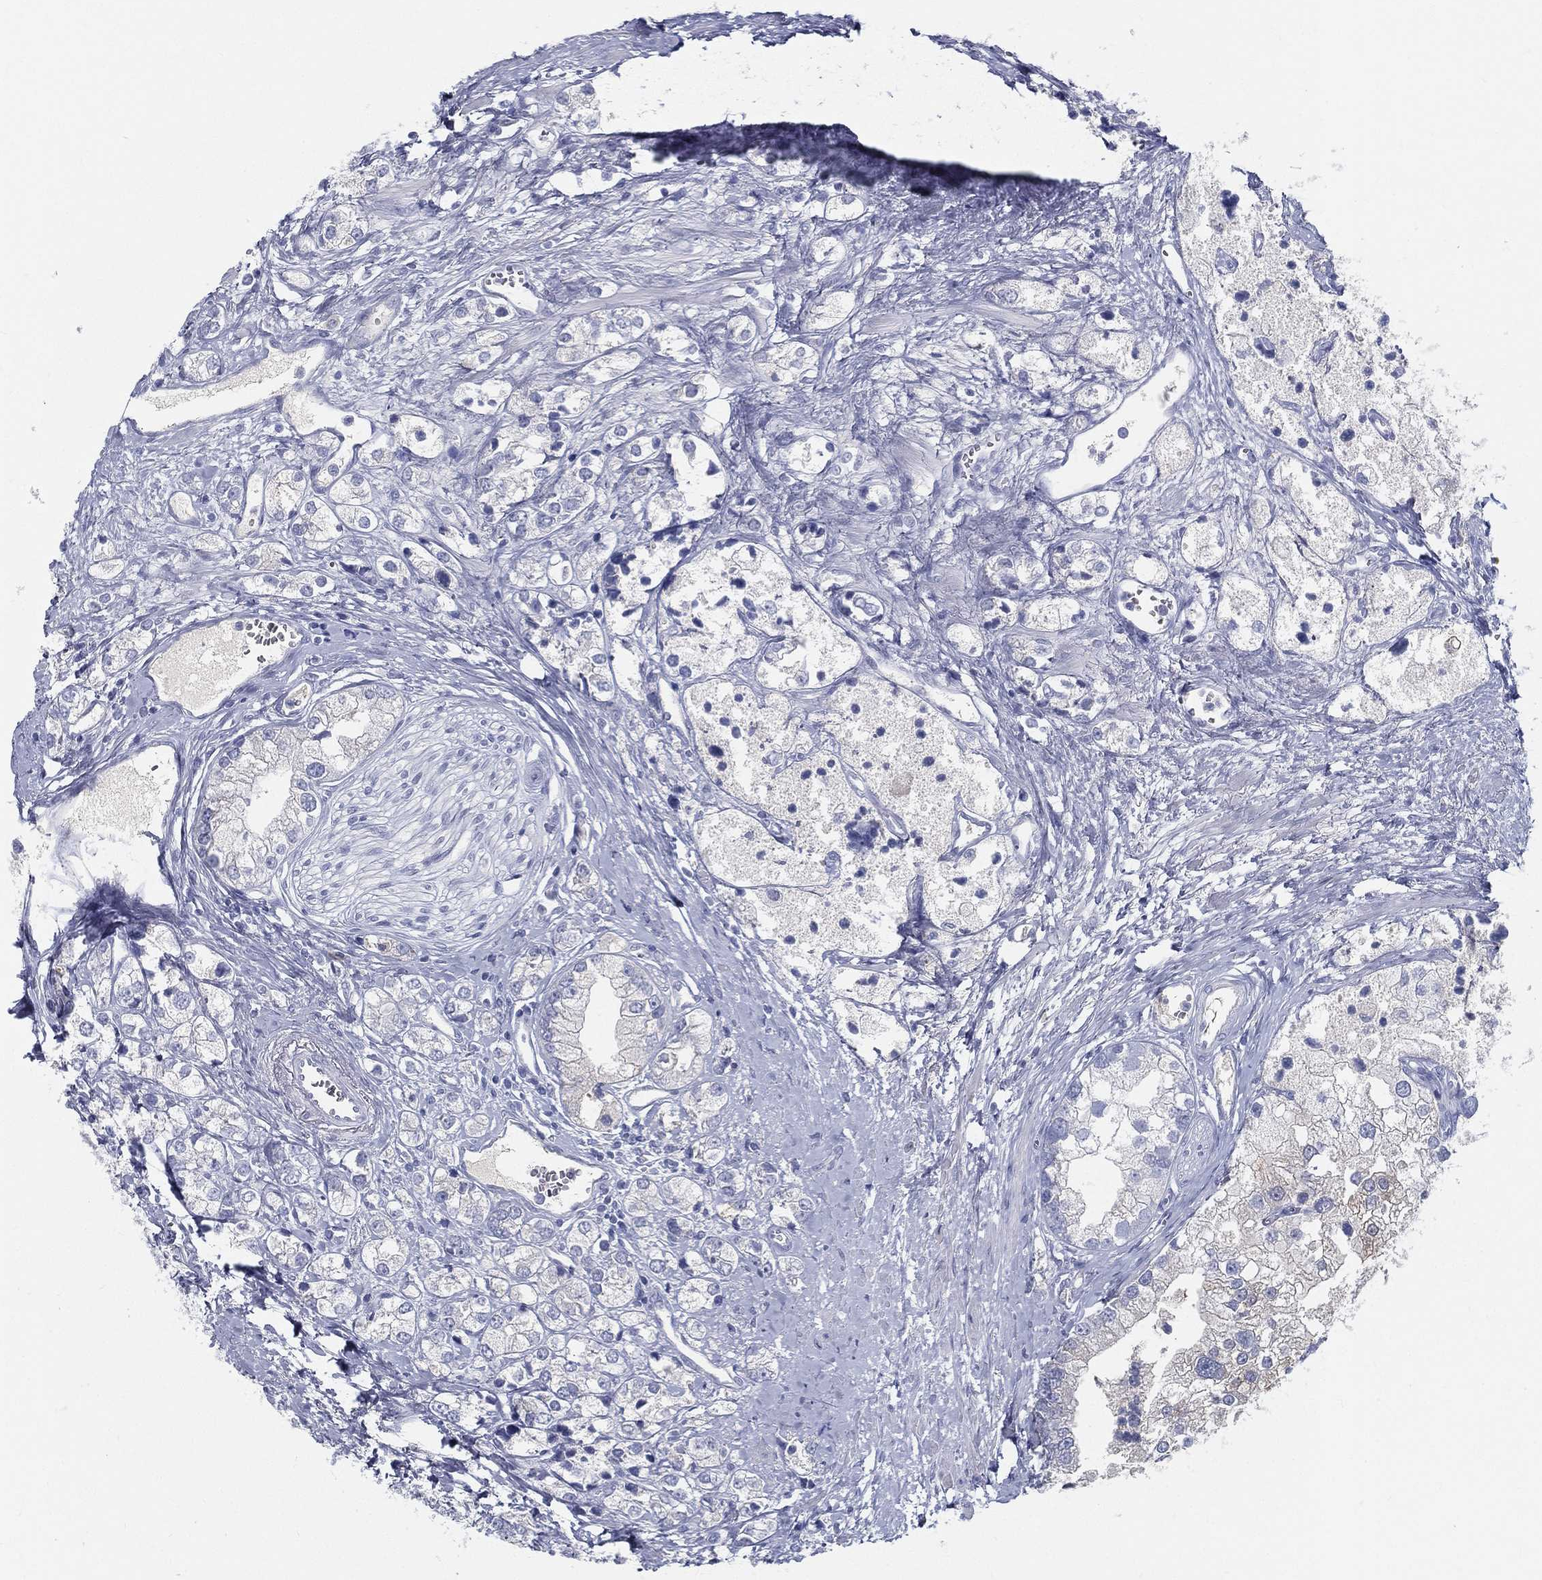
{"staining": {"intensity": "negative", "quantity": "none", "location": "none"}, "tissue": "prostate cancer", "cell_type": "Tumor cells", "image_type": "cancer", "snomed": [{"axis": "morphology", "description": "Adenocarcinoma, NOS"}, {"axis": "topography", "description": "Prostate and seminal vesicle, NOS"}, {"axis": "topography", "description": "Prostate"}], "caption": "This photomicrograph is of prostate adenocarcinoma stained with immunohistochemistry to label a protein in brown with the nuclei are counter-stained blue. There is no positivity in tumor cells.", "gene": "STS", "patient": {"sex": "male", "age": 79}}